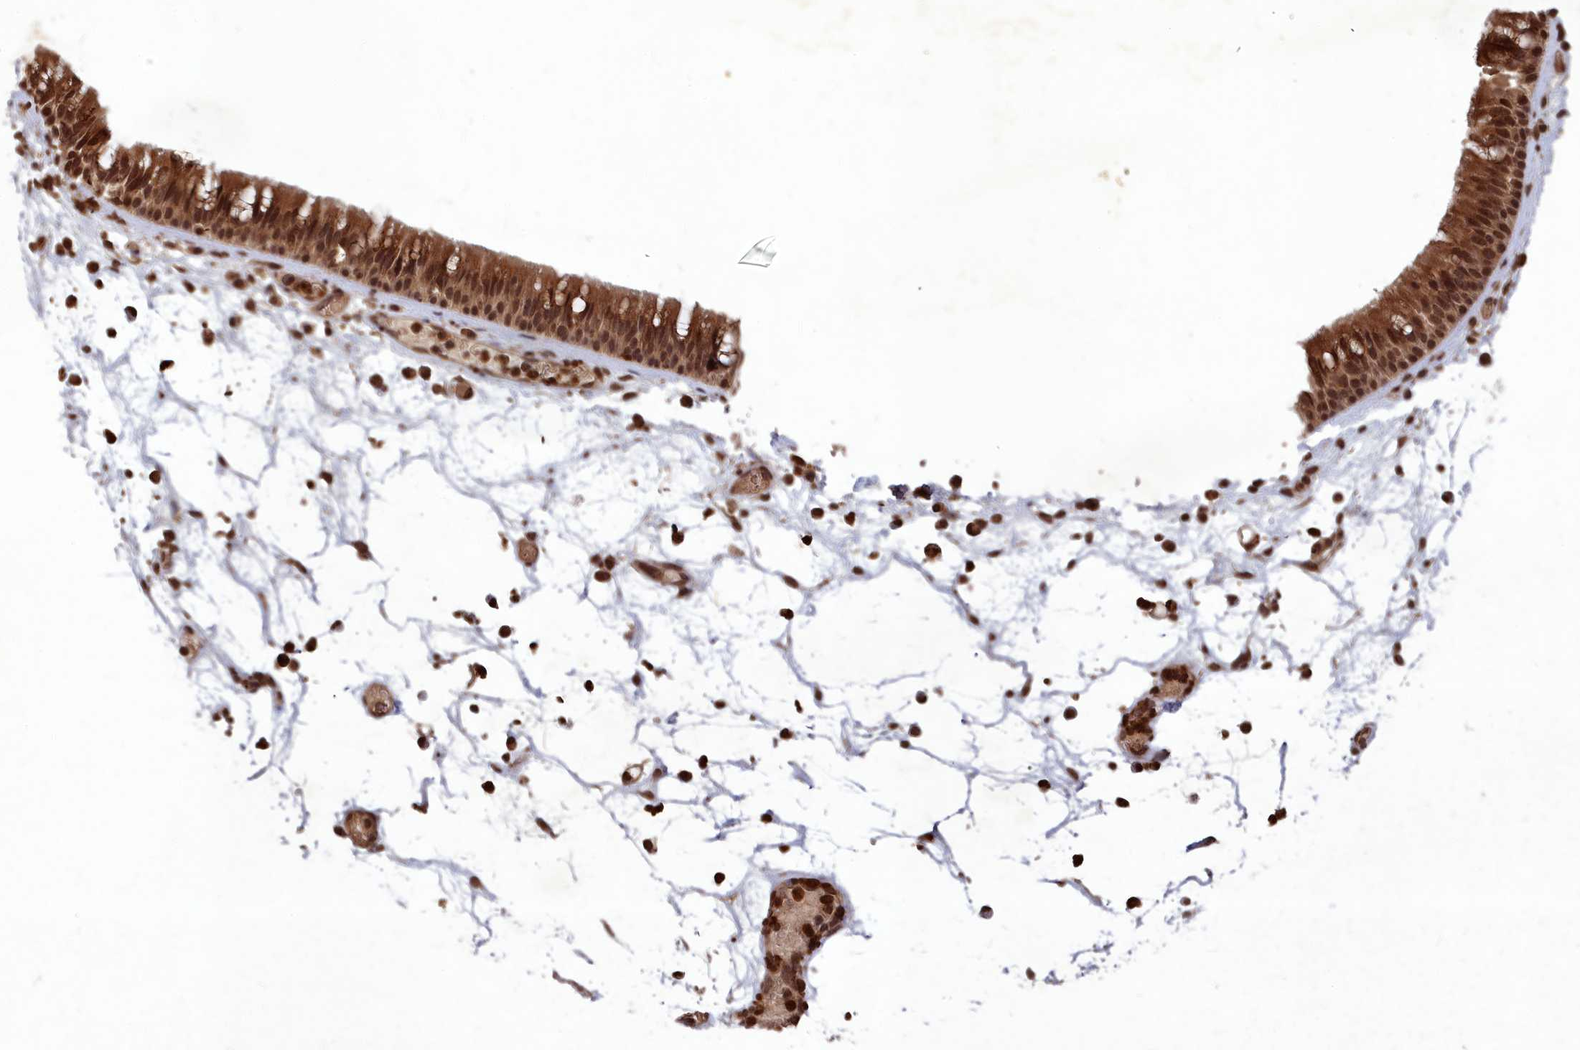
{"staining": {"intensity": "moderate", "quantity": ">75%", "location": "cytoplasmic/membranous,nuclear"}, "tissue": "nasopharynx", "cell_type": "Respiratory epithelial cells", "image_type": "normal", "snomed": [{"axis": "morphology", "description": "Normal tissue, NOS"}, {"axis": "morphology", "description": "Inflammation, NOS"}, {"axis": "morphology", "description": "Malignant melanoma, Metastatic site"}, {"axis": "topography", "description": "Nasopharynx"}], "caption": "This is a micrograph of immunohistochemistry (IHC) staining of normal nasopharynx, which shows moderate expression in the cytoplasmic/membranous,nuclear of respiratory epithelial cells.", "gene": "SRMS", "patient": {"sex": "male", "age": 70}}